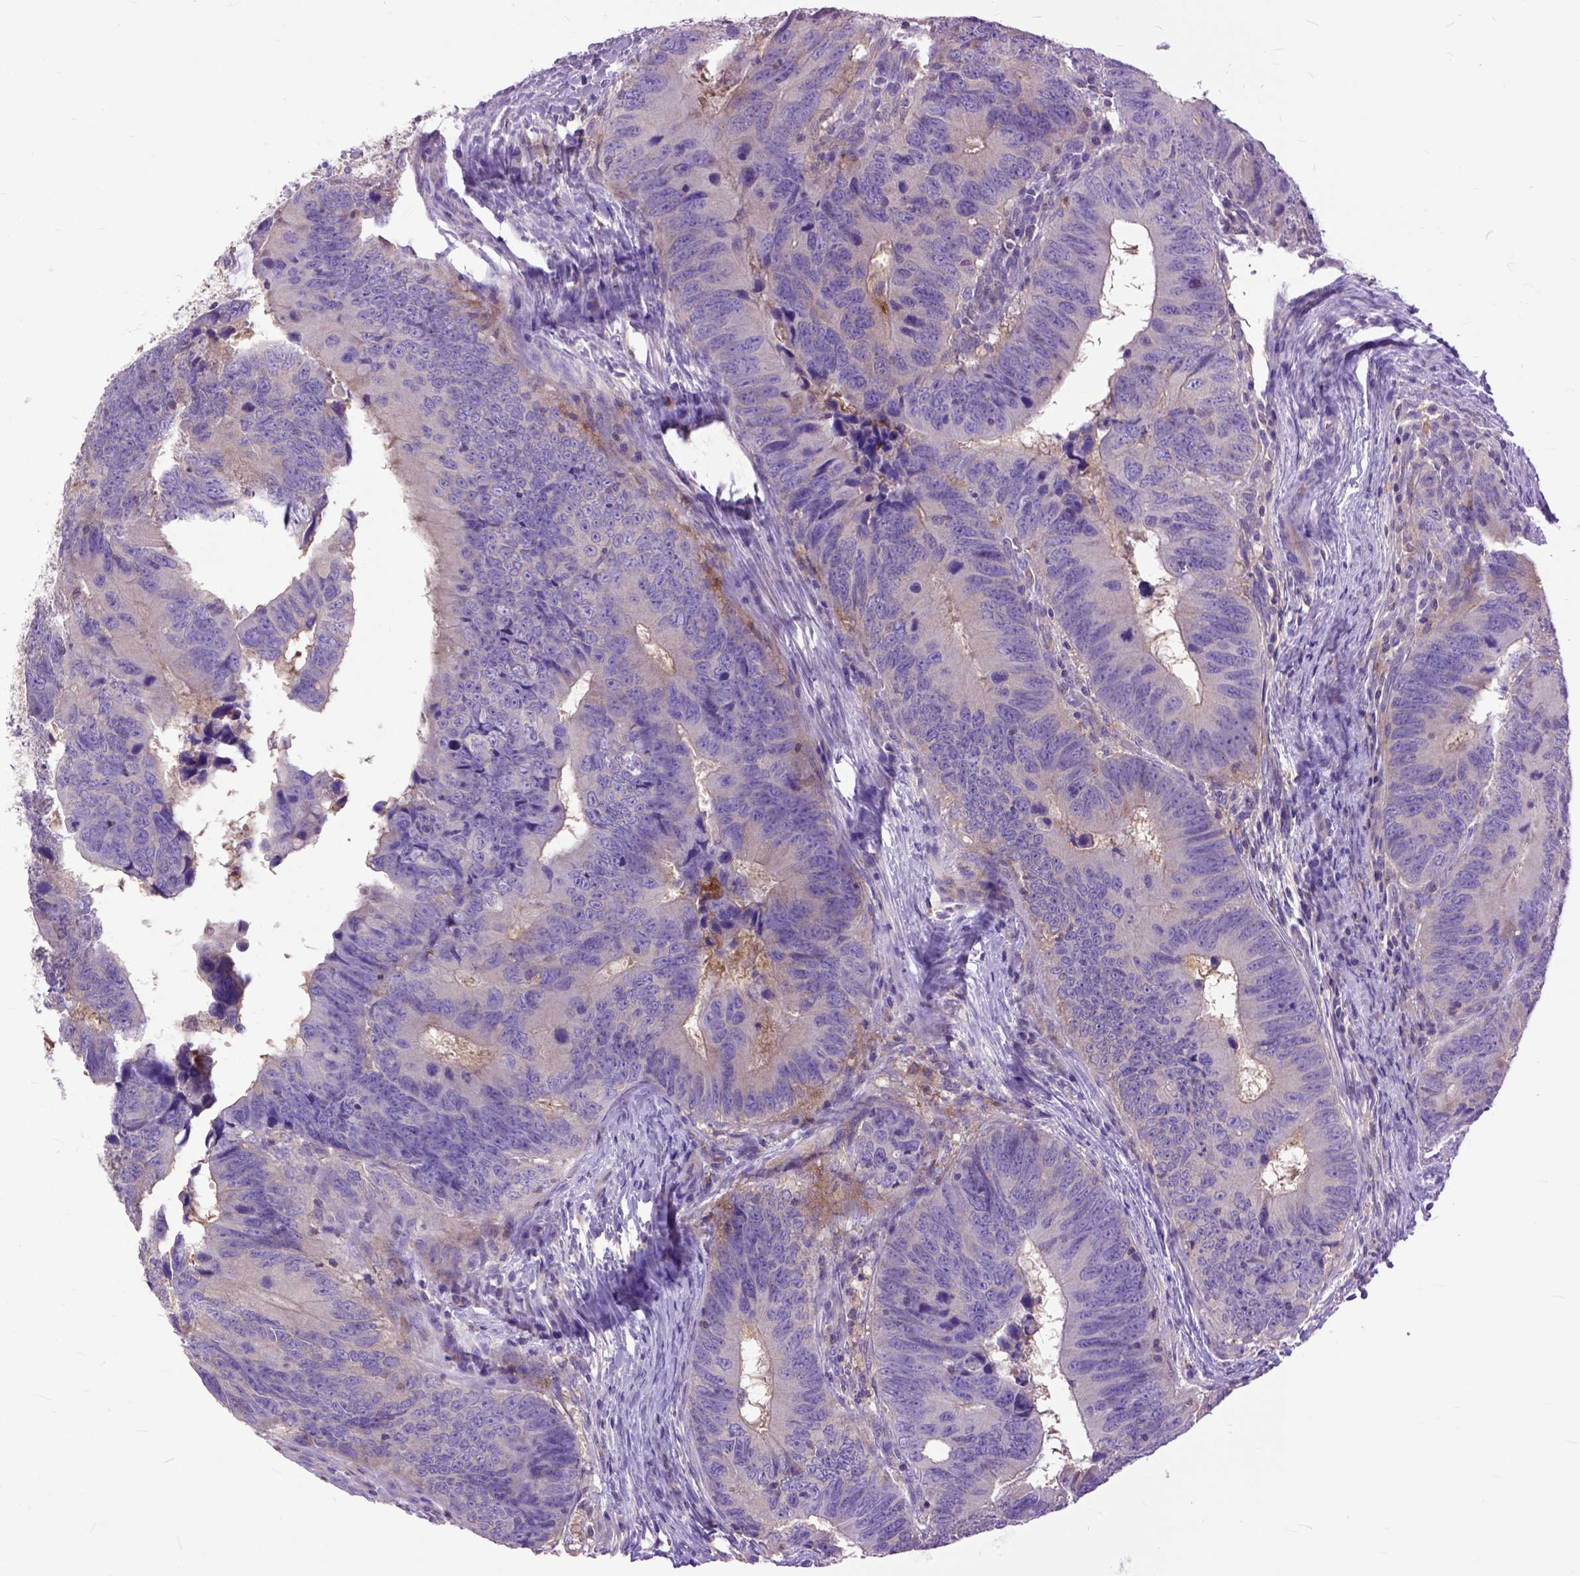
{"staining": {"intensity": "weak", "quantity": "25%-75%", "location": "cytoplasmic/membranous"}, "tissue": "colorectal cancer", "cell_type": "Tumor cells", "image_type": "cancer", "snomed": [{"axis": "morphology", "description": "Adenocarcinoma, NOS"}, {"axis": "topography", "description": "Colon"}], "caption": "Weak cytoplasmic/membranous protein staining is identified in approximately 25%-75% of tumor cells in colorectal cancer.", "gene": "NAMPT", "patient": {"sex": "female", "age": 82}}